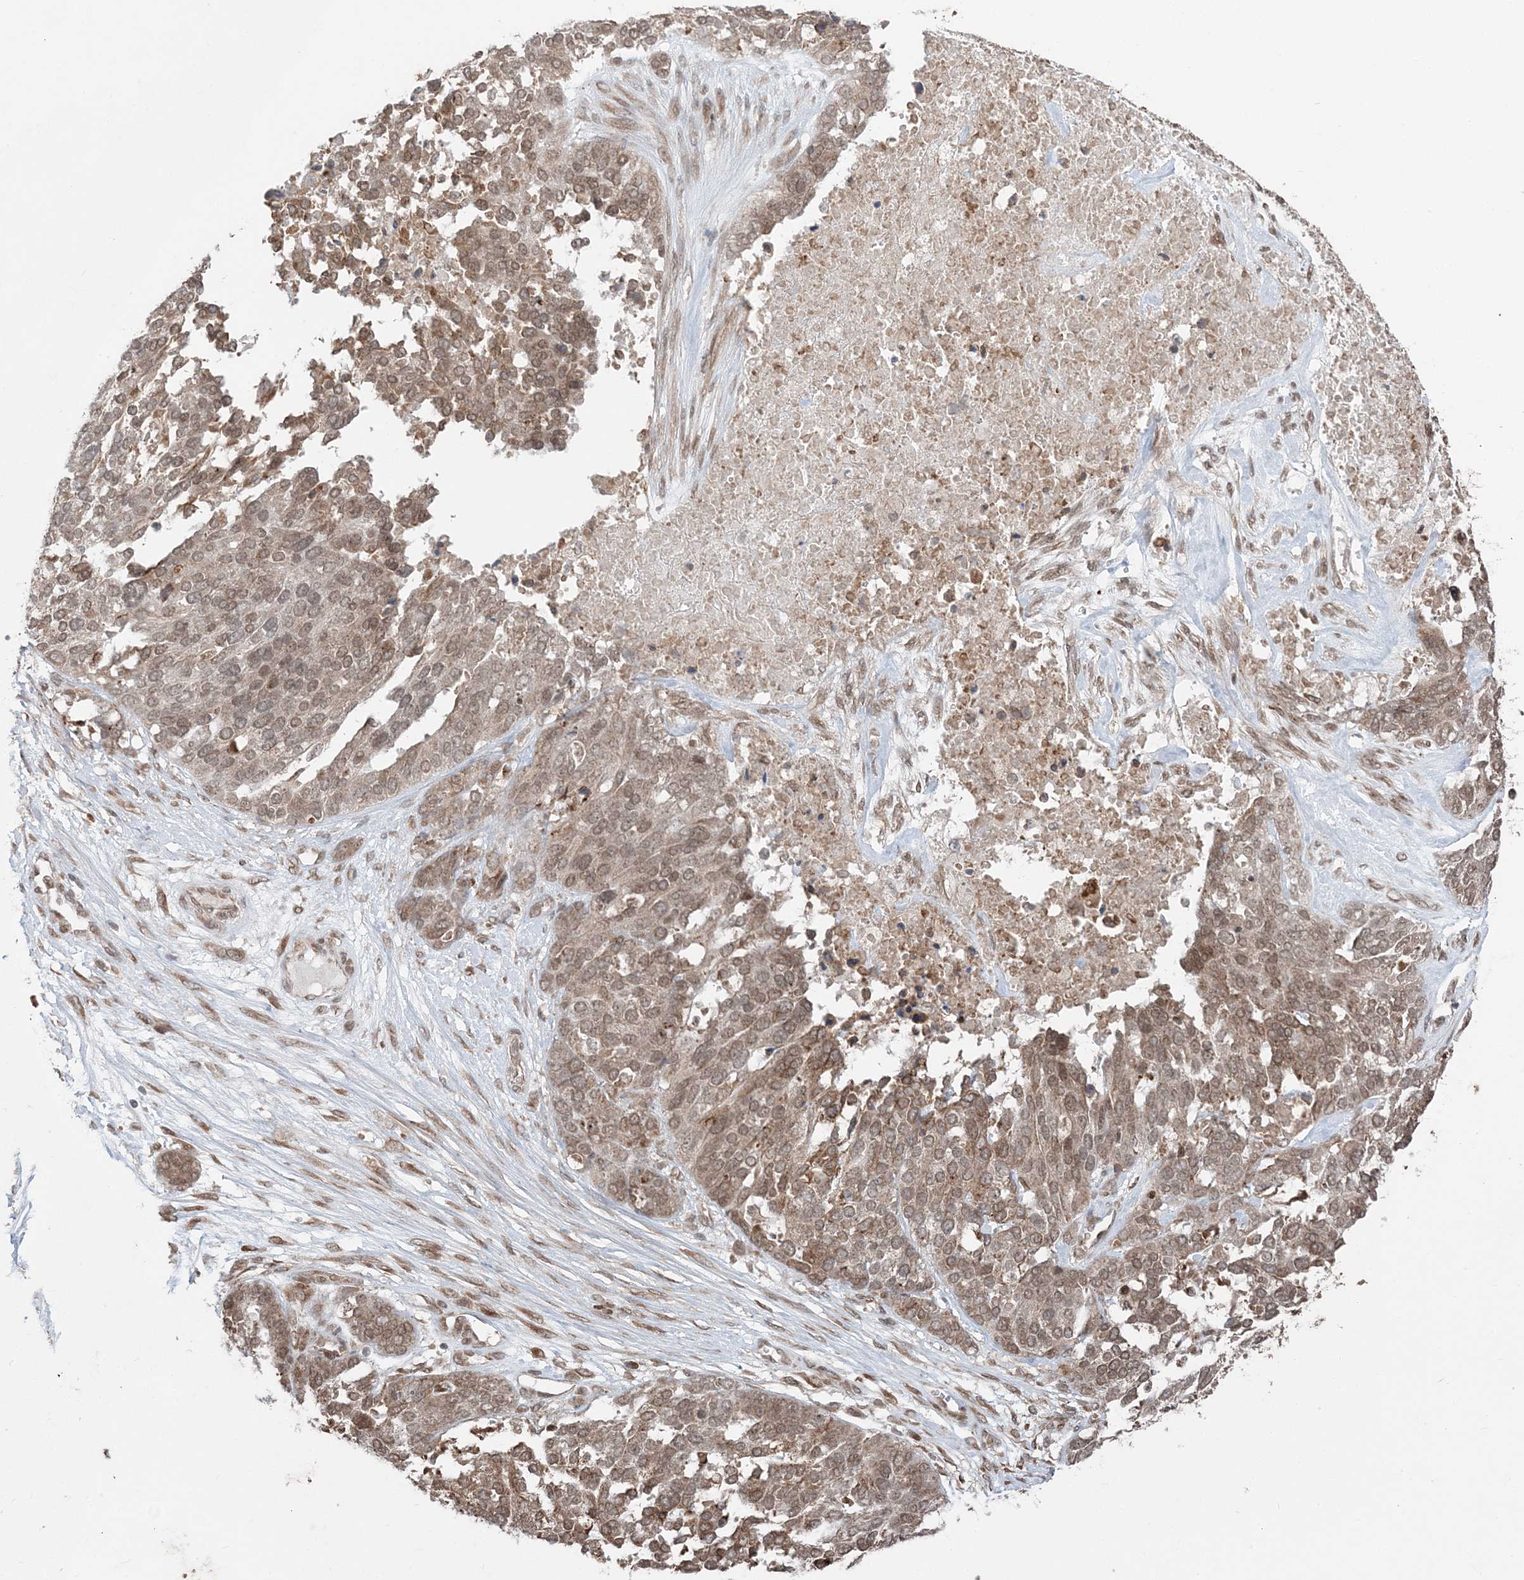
{"staining": {"intensity": "moderate", "quantity": ">75%", "location": "cytoplasmic/membranous,nuclear"}, "tissue": "ovarian cancer", "cell_type": "Tumor cells", "image_type": "cancer", "snomed": [{"axis": "morphology", "description": "Cystadenocarcinoma, serous, NOS"}, {"axis": "topography", "description": "Ovary"}], "caption": "Tumor cells exhibit medium levels of moderate cytoplasmic/membranous and nuclear staining in about >75% of cells in ovarian cancer (serous cystadenocarcinoma).", "gene": "TMED10", "patient": {"sex": "female", "age": 44}}